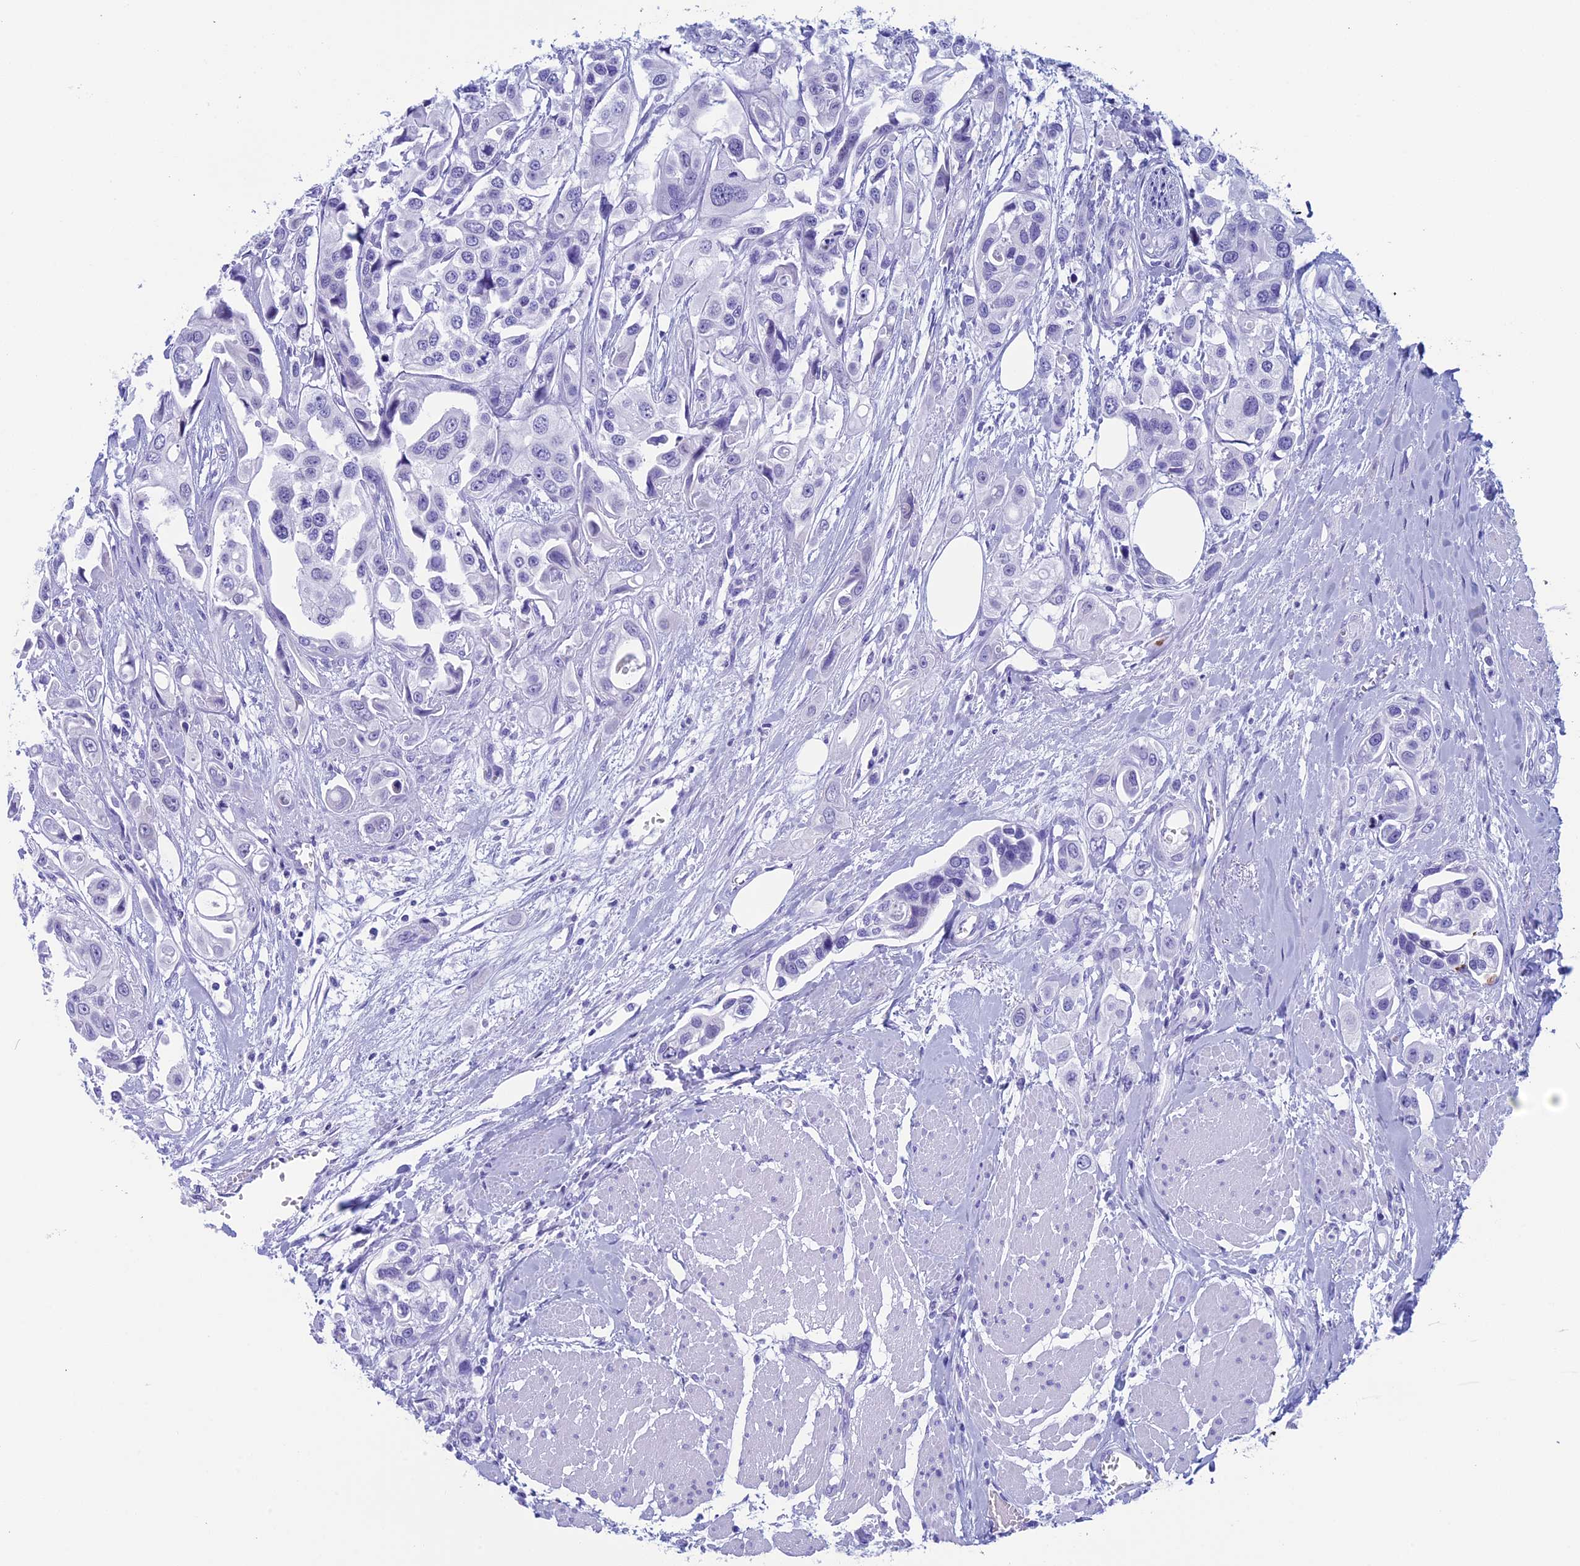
{"staining": {"intensity": "negative", "quantity": "none", "location": "none"}, "tissue": "urothelial cancer", "cell_type": "Tumor cells", "image_type": "cancer", "snomed": [{"axis": "morphology", "description": "Urothelial carcinoma, High grade"}, {"axis": "topography", "description": "Urinary bladder"}], "caption": "This is an IHC photomicrograph of human urothelial carcinoma (high-grade). There is no positivity in tumor cells.", "gene": "FAM169A", "patient": {"sex": "male", "age": 67}}